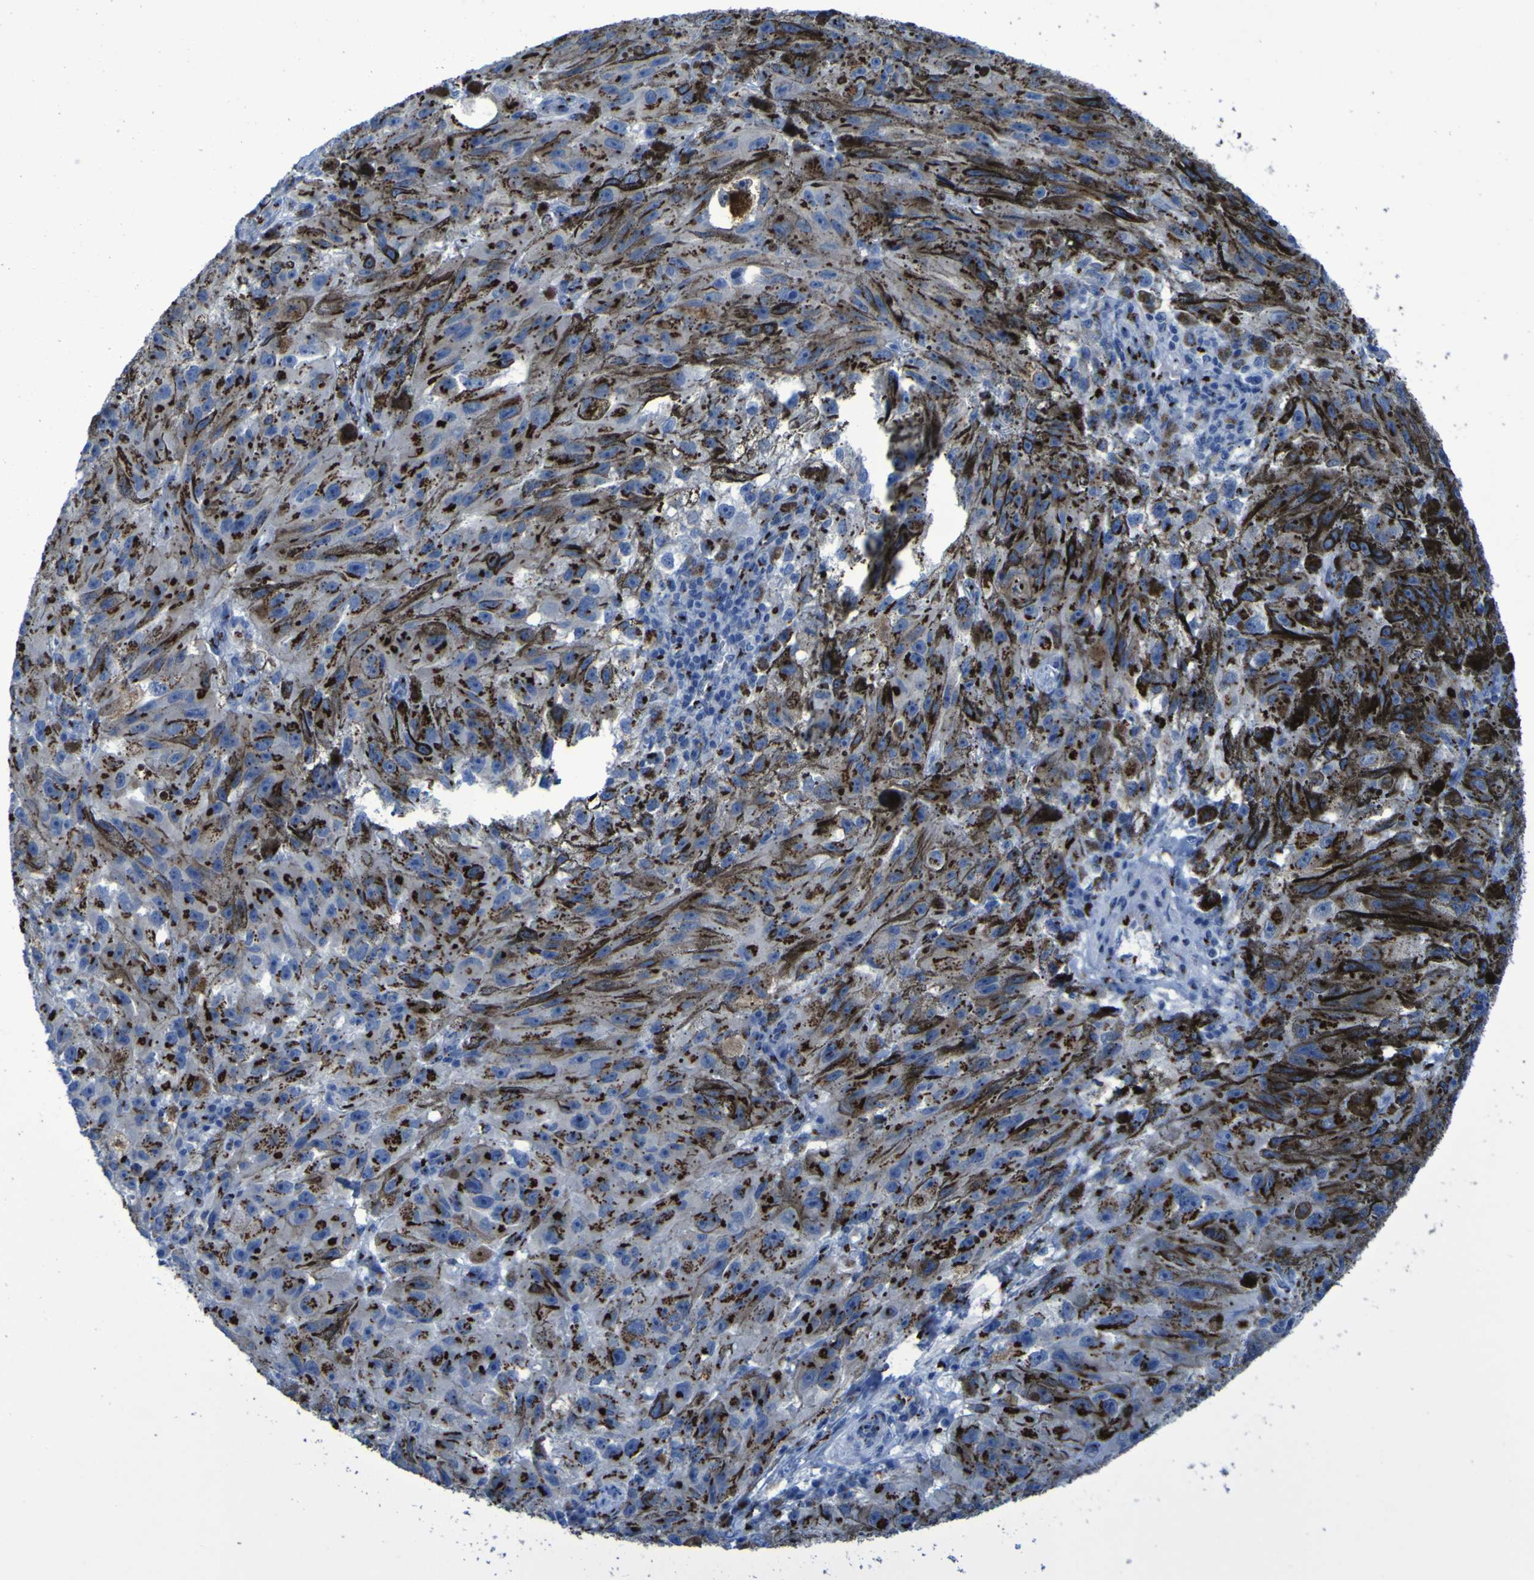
{"staining": {"intensity": "strong", "quantity": ">75%", "location": "cytoplasmic/membranous"}, "tissue": "melanoma", "cell_type": "Tumor cells", "image_type": "cancer", "snomed": [{"axis": "morphology", "description": "Malignant melanoma, NOS"}, {"axis": "topography", "description": "Skin"}], "caption": "Immunohistochemical staining of malignant melanoma shows strong cytoplasmic/membranous protein staining in approximately >75% of tumor cells. (brown staining indicates protein expression, while blue staining denotes nuclei).", "gene": "GOLM1", "patient": {"sex": "female", "age": 104}}